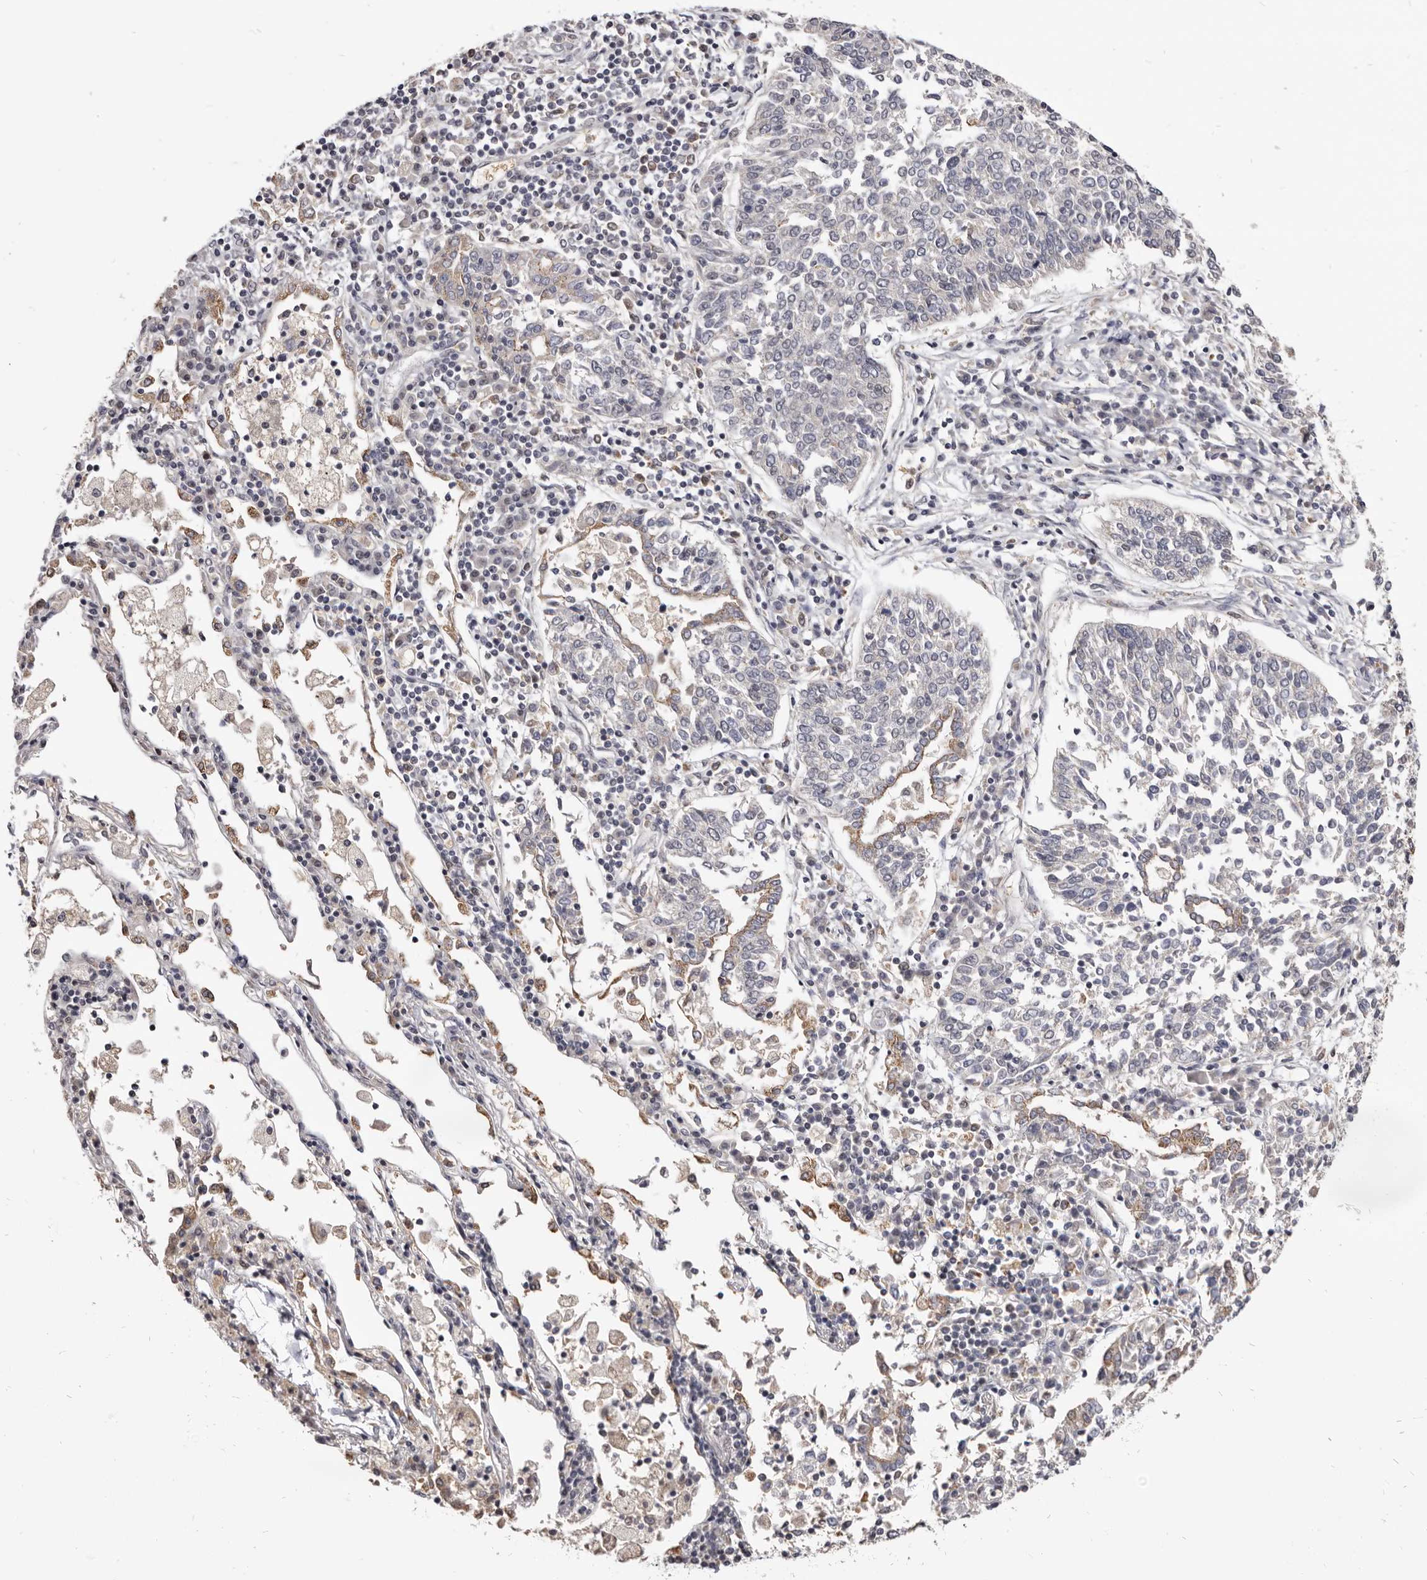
{"staining": {"intensity": "moderate", "quantity": "<25%", "location": "cytoplasmic/membranous"}, "tissue": "lung cancer", "cell_type": "Tumor cells", "image_type": "cancer", "snomed": [{"axis": "morphology", "description": "Normal tissue, NOS"}, {"axis": "morphology", "description": "Squamous cell carcinoma, NOS"}, {"axis": "topography", "description": "Cartilage tissue"}, {"axis": "topography", "description": "Lung"}, {"axis": "topography", "description": "Peripheral nerve tissue"}], "caption": "Brown immunohistochemical staining in human lung squamous cell carcinoma demonstrates moderate cytoplasmic/membranous positivity in approximately <25% of tumor cells.", "gene": "CGN", "patient": {"sex": "female", "age": 49}}